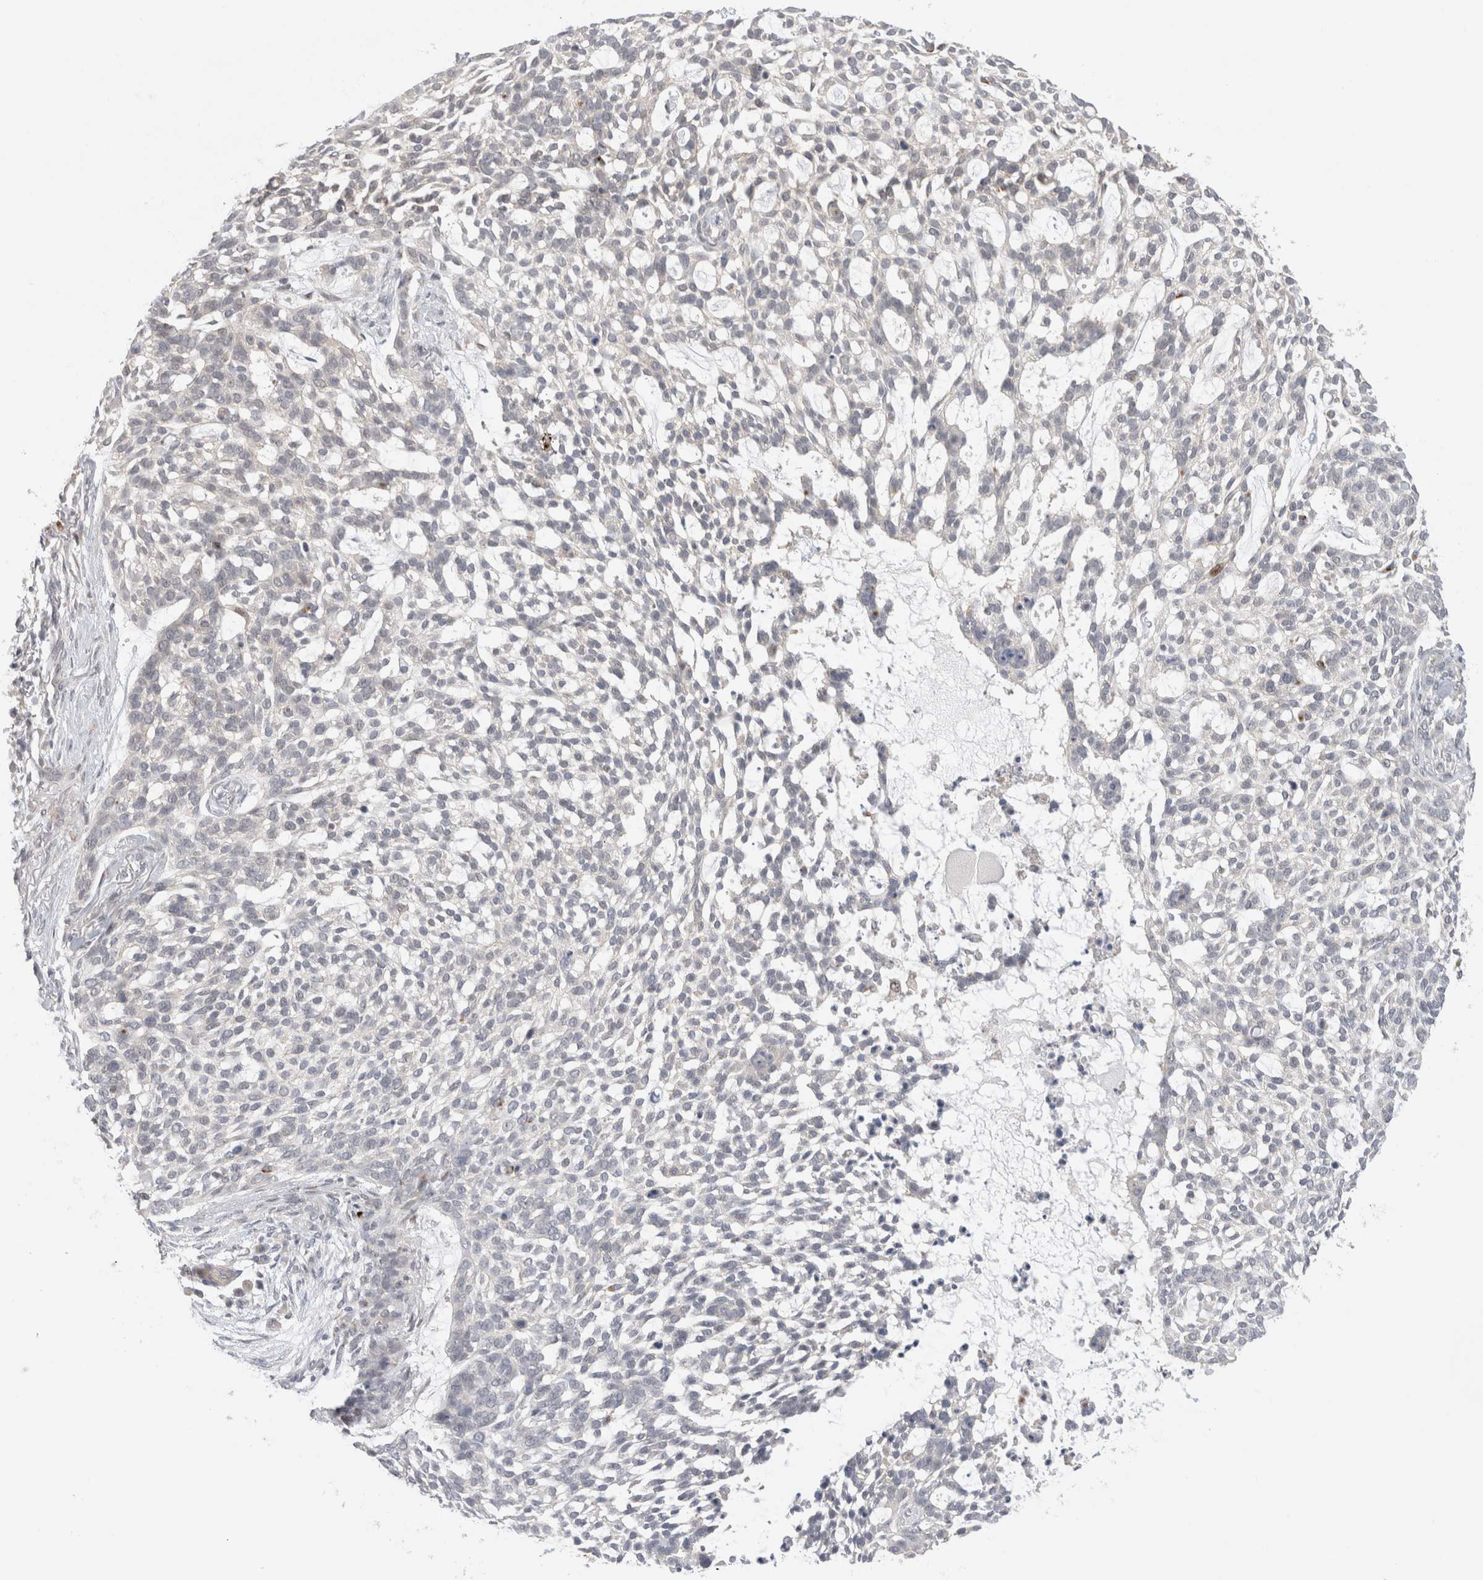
{"staining": {"intensity": "negative", "quantity": "none", "location": "none"}, "tissue": "skin cancer", "cell_type": "Tumor cells", "image_type": "cancer", "snomed": [{"axis": "morphology", "description": "Basal cell carcinoma"}, {"axis": "topography", "description": "Skin"}], "caption": "DAB (3,3'-diaminobenzidine) immunohistochemical staining of basal cell carcinoma (skin) reveals no significant expression in tumor cells.", "gene": "VPS28", "patient": {"sex": "female", "age": 64}}